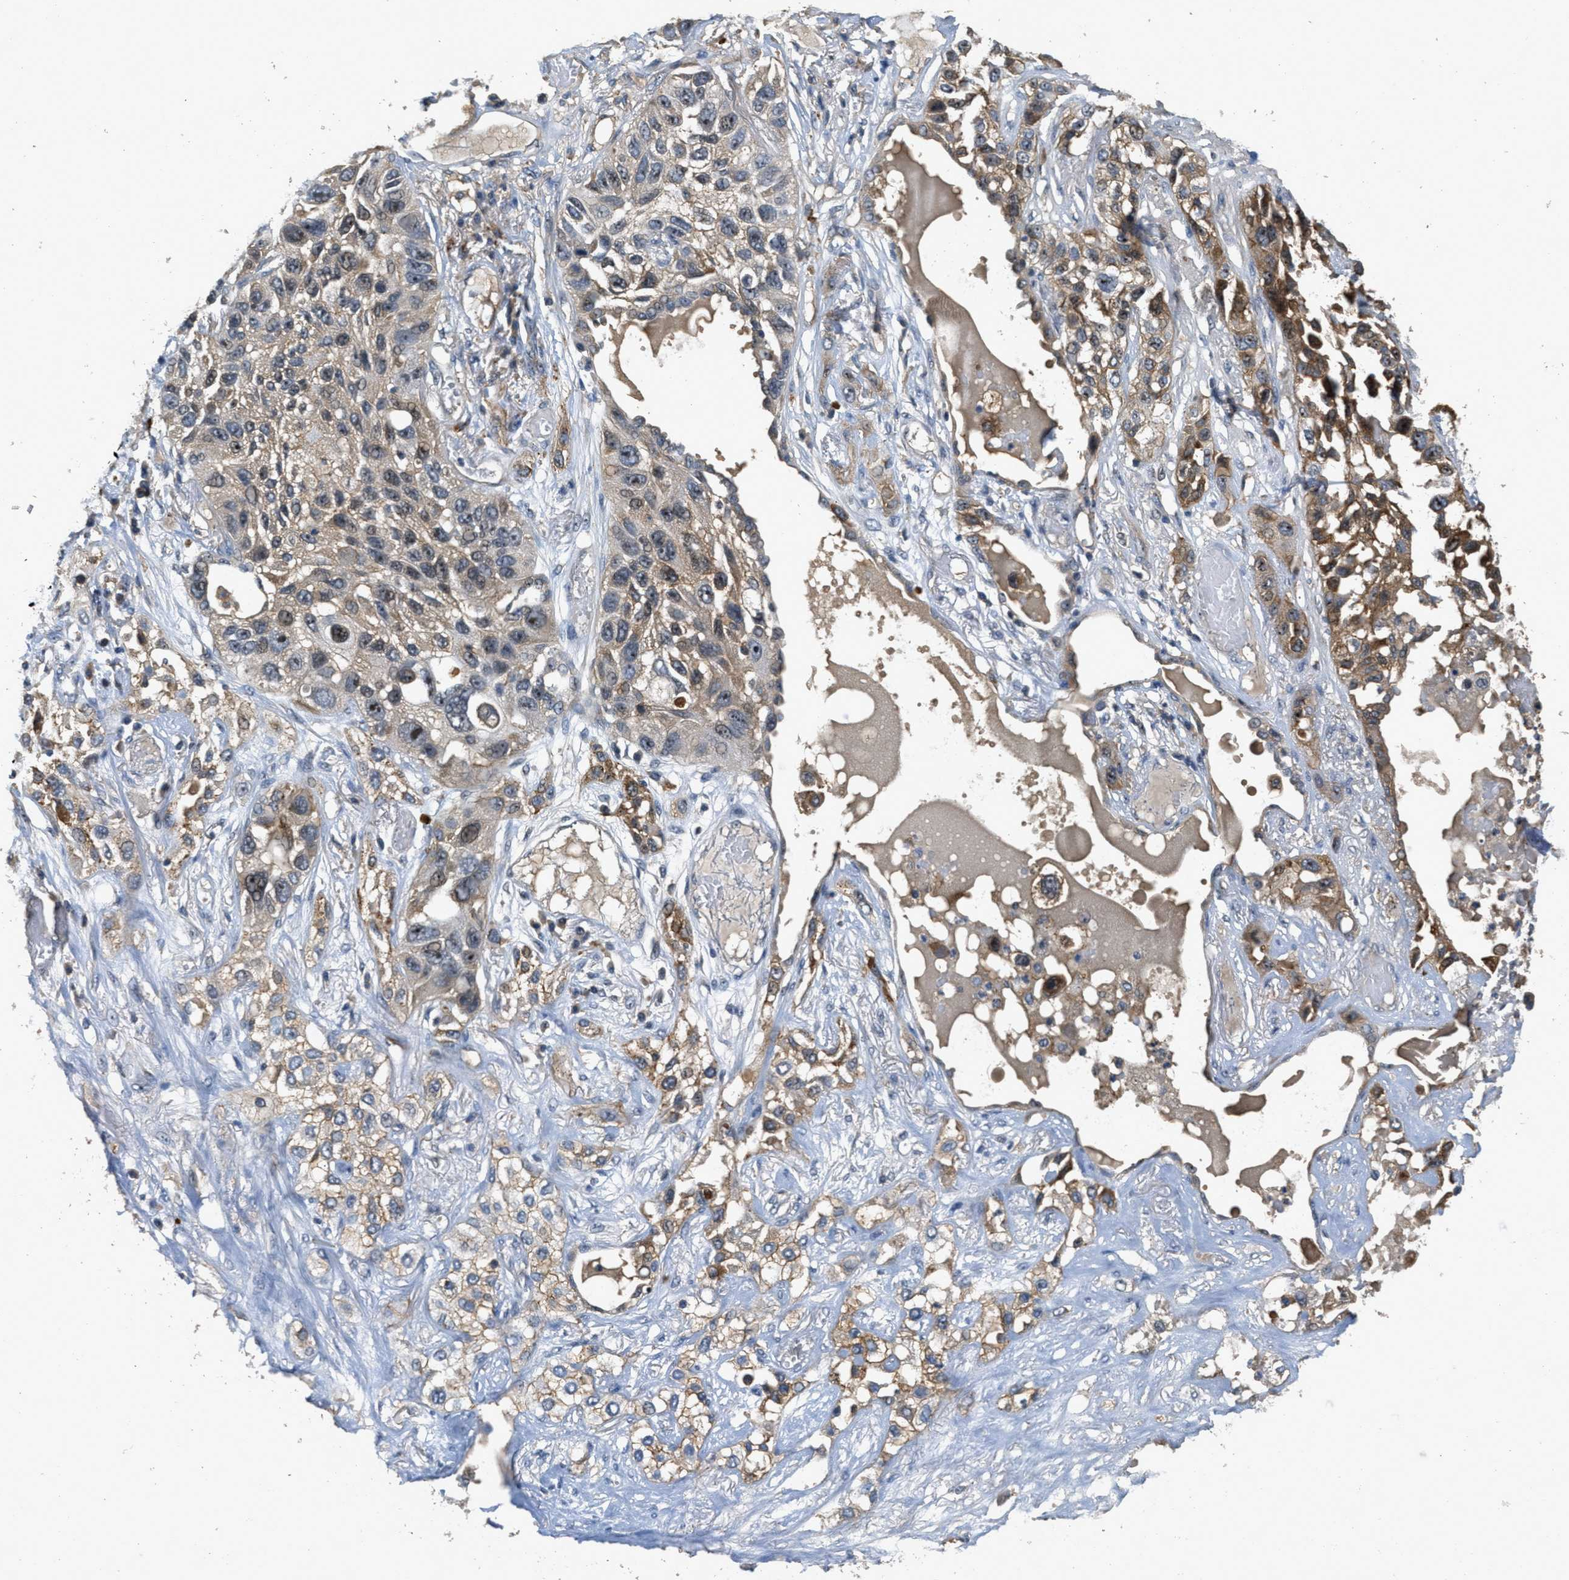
{"staining": {"intensity": "moderate", "quantity": "<25%", "location": "cytoplasmic/membranous,nuclear"}, "tissue": "lung cancer", "cell_type": "Tumor cells", "image_type": "cancer", "snomed": [{"axis": "morphology", "description": "Squamous cell carcinoma, NOS"}, {"axis": "topography", "description": "Lung"}], "caption": "Human lung cancer stained with a protein marker shows moderate staining in tumor cells.", "gene": "OSMR", "patient": {"sex": "male", "age": 71}}